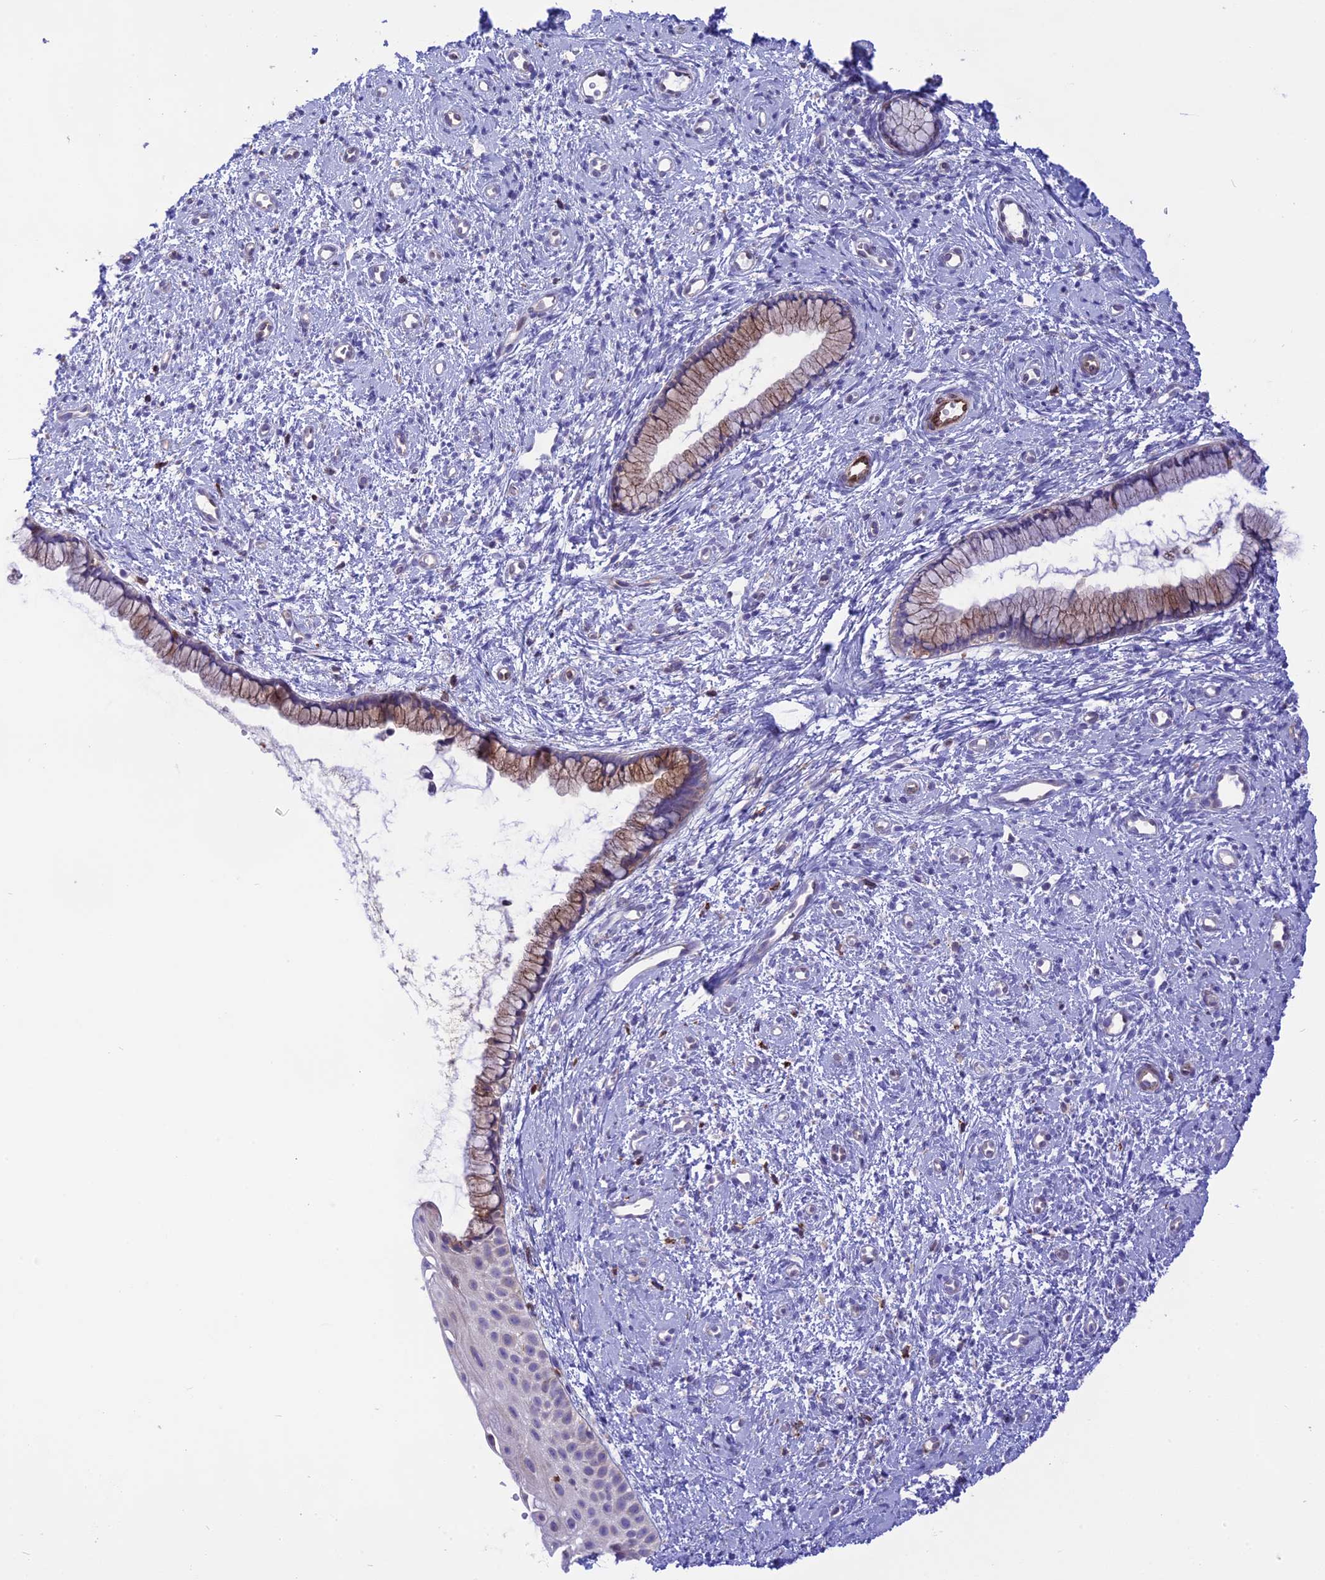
{"staining": {"intensity": "moderate", "quantity": "25%-75%", "location": "cytoplasmic/membranous"}, "tissue": "cervix", "cell_type": "Glandular cells", "image_type": "normal", "snomed": [{"axis": "morphology", "description": "Normal tissue, NOS"}, {"axis": "topography", "description": "Cervix"}], "caption": "Normal cervix shows moderate cytoplasmic/membranous expression in approximately 25%-75% of glandular cells, visualized by immunohistochemistry. (IHC, brightfield microscopy, high magnification).", "gene": "DOC2B", "patient": {"sex": "female", "age": 57}}